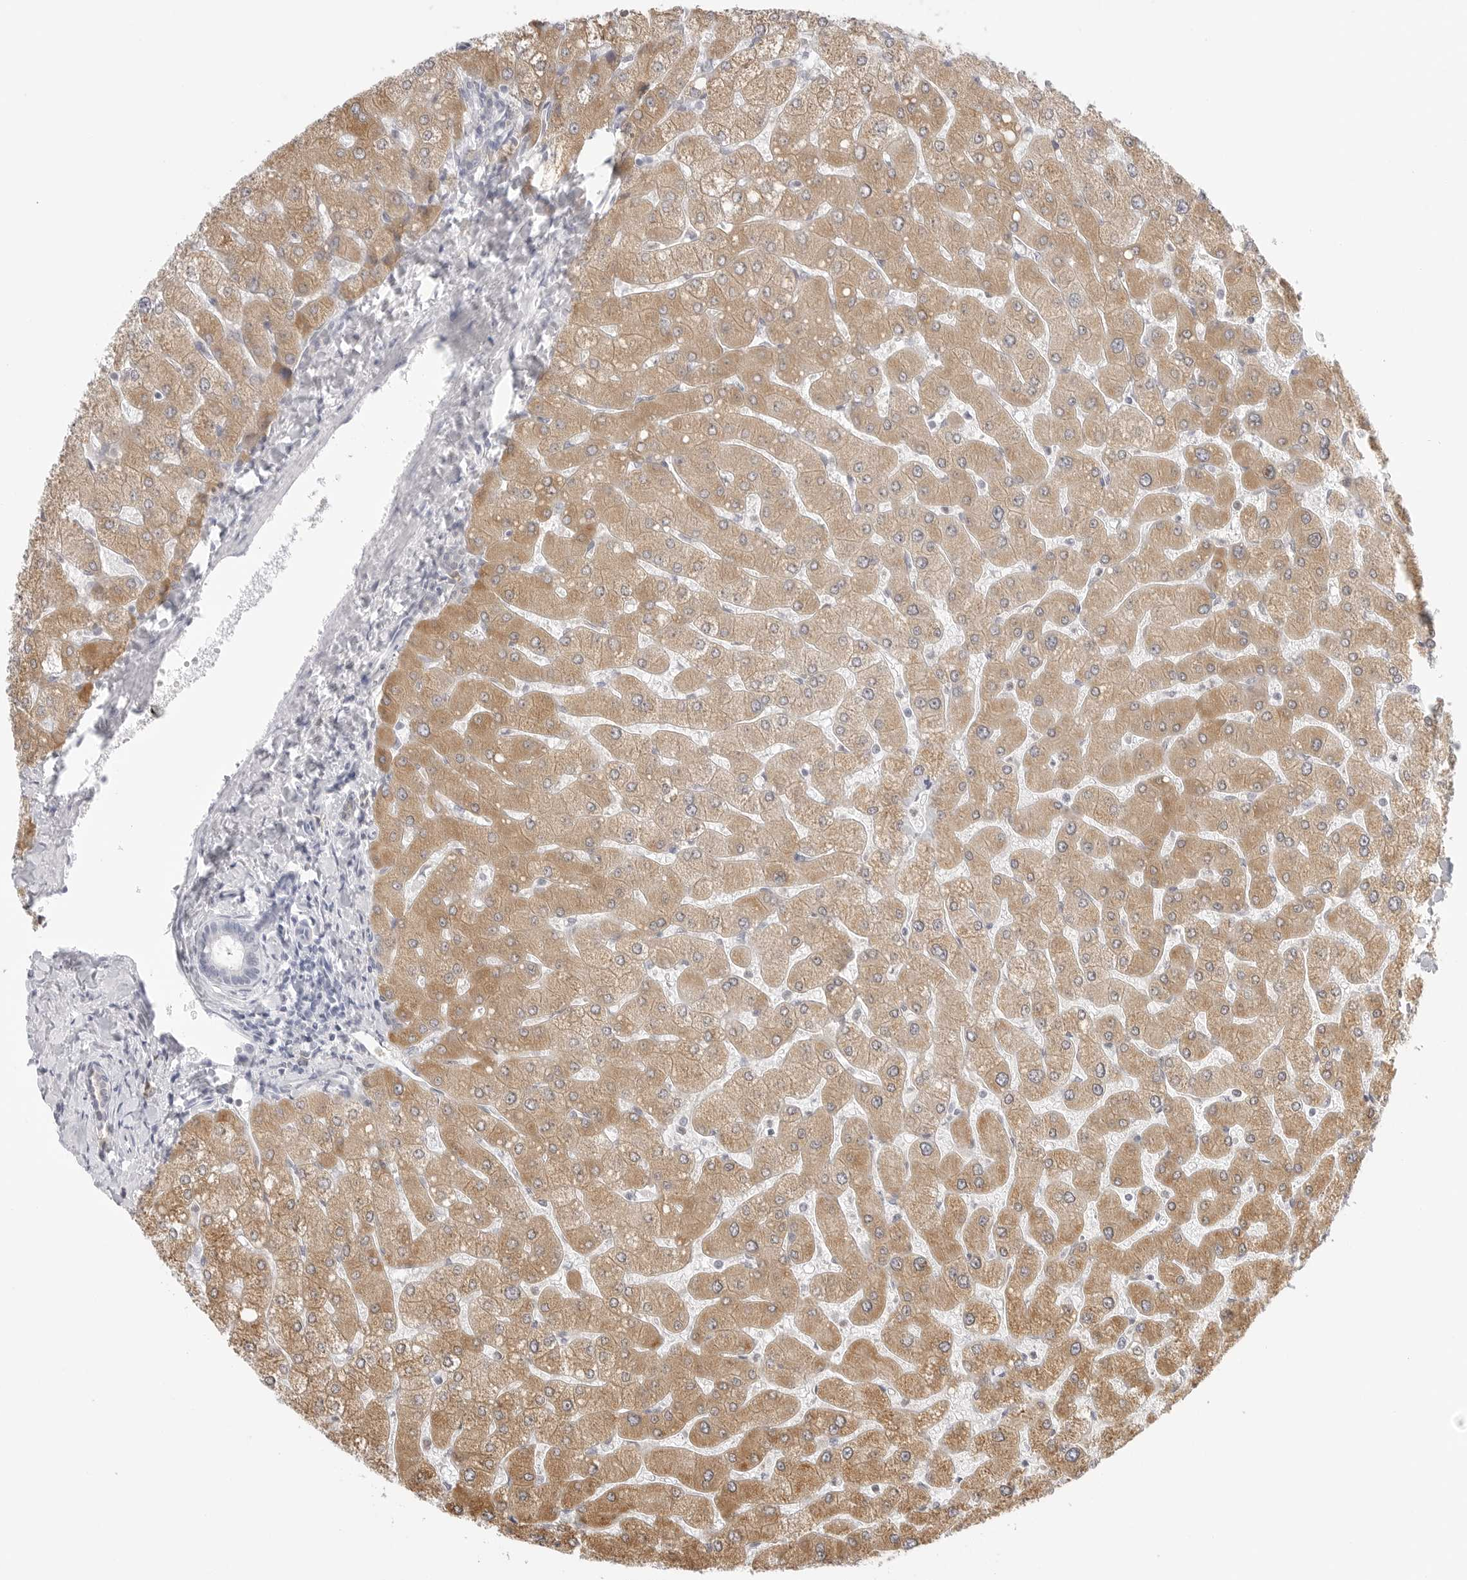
{"staining": {"intensity": "negative", "quantity": "none", "location": "none"}, "tissue": "liver", "cell_type": "Cholangiocytes", "image_type": "normal", "snomed": [{"axis": "morphology", "description": "Normal tissue, NOS"}, {"axis": "topography", "description": "Liver"}], "caption": "There is no significant staining in cholangiocytes of liver. (Stains: DAB immunohistochemistry (IHC) with hematoxylin counter stain, Microscopy: brightfield microscopy at high magnification).", "gene": "THEM4", "patient": {"sex": "male", "age": 55}}